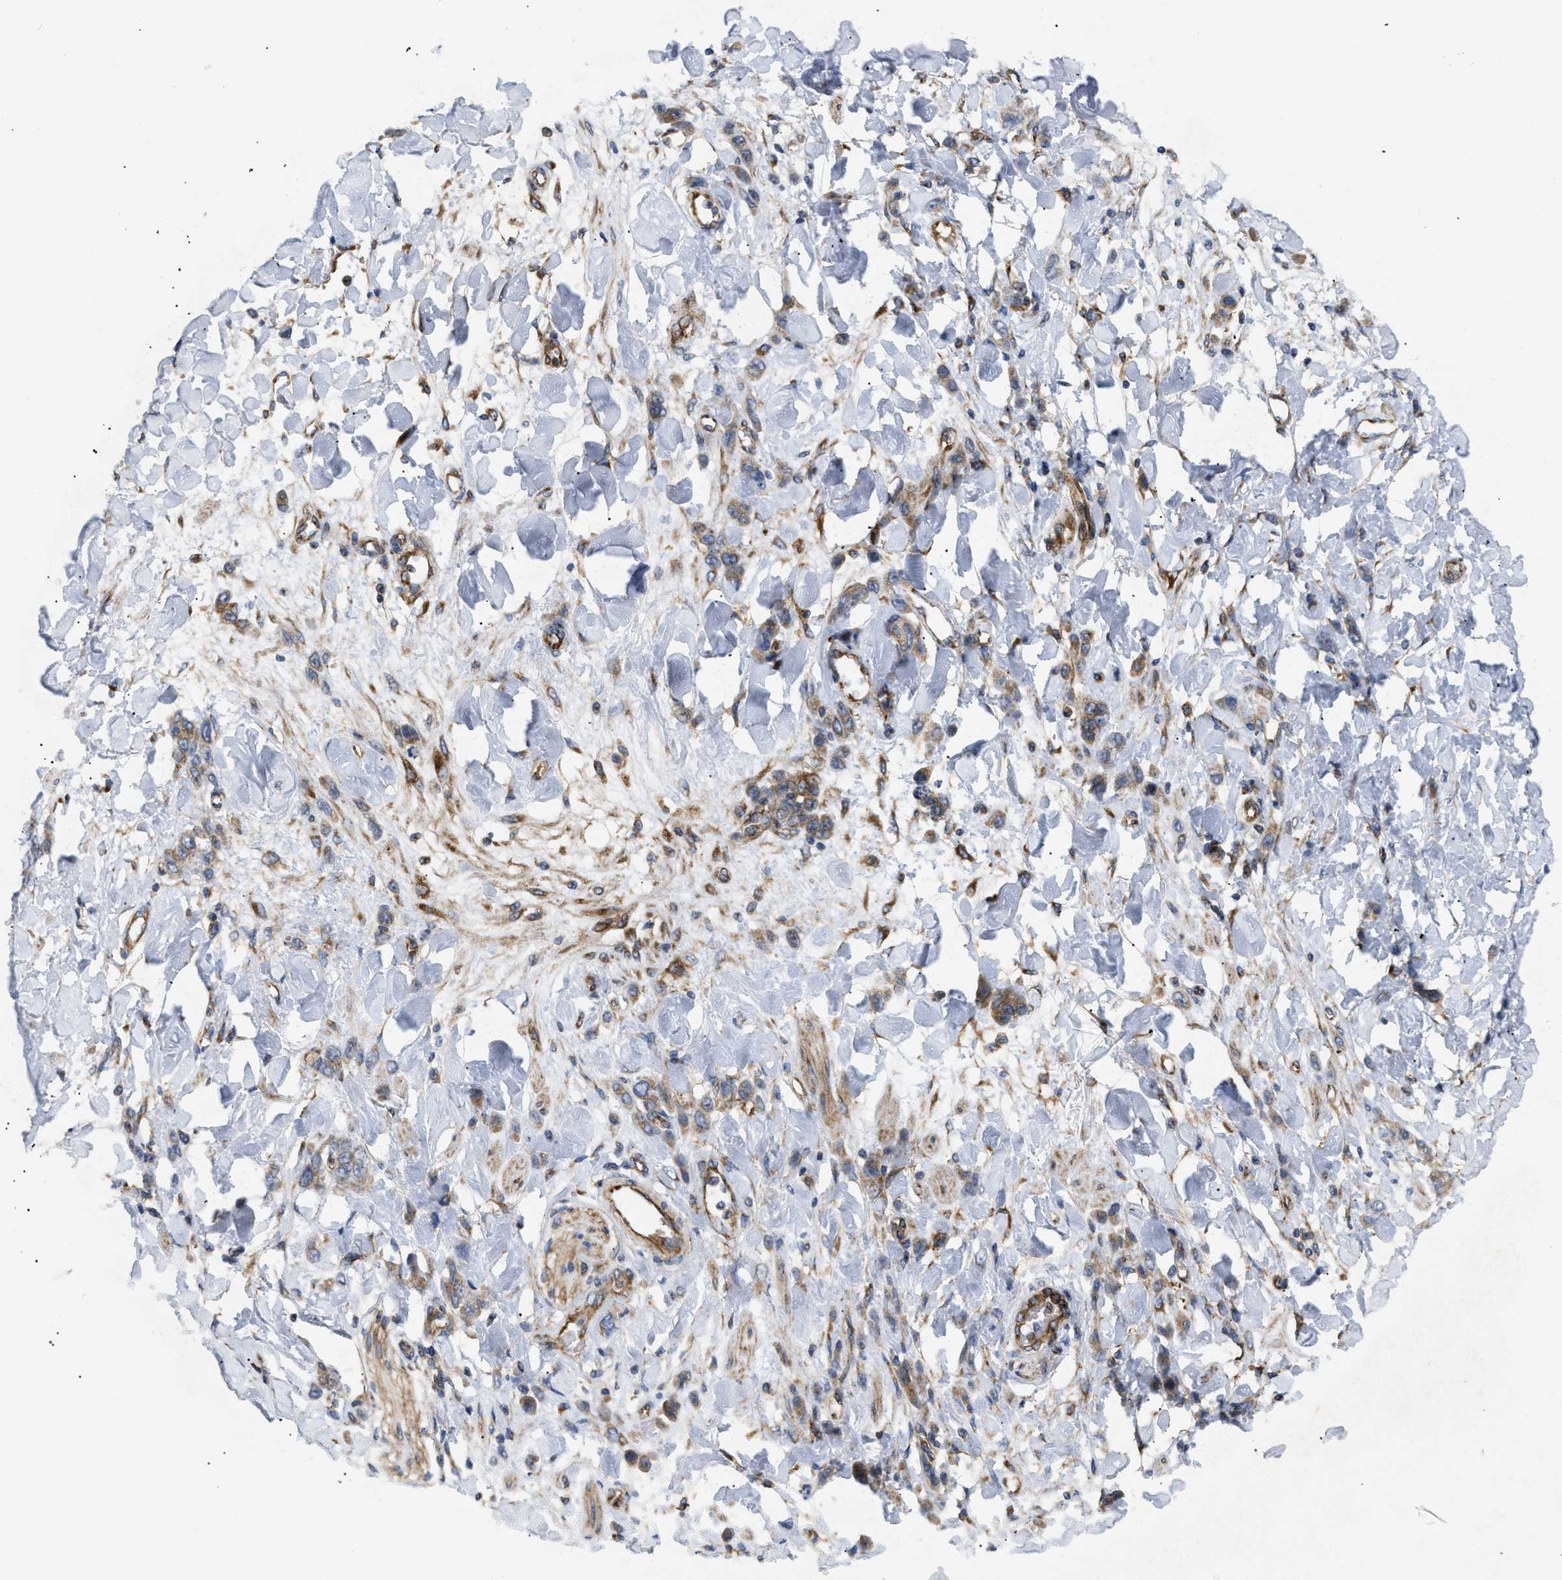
{"staining": {"intensity": "moderate", "quantity": ">75%", "location": "cytoplasmic/membranous"}, "tissue": "stomach cancer", "cell_type": "Tumor cells", "image_type": "cancer", "snomed": [{"axis": "morphology", "description": "Normal tissue, NOS"}, {"axis": "morphology", "description": "Adenocarcinoma, NOS"}, {"axis": "topography", "description": "Stomach"}], "caption": "Protein analysis of stomach cancer tissue shows moderate cytoplasmic/membranous positivity in about >75% of tumor cells. (Stains: DAB in brown, nuclei in blue, Microscopy: brightfield microscopy at high magnification).", "gene": "DCTN4", "patient": {"sex": "male", "age": 82}}